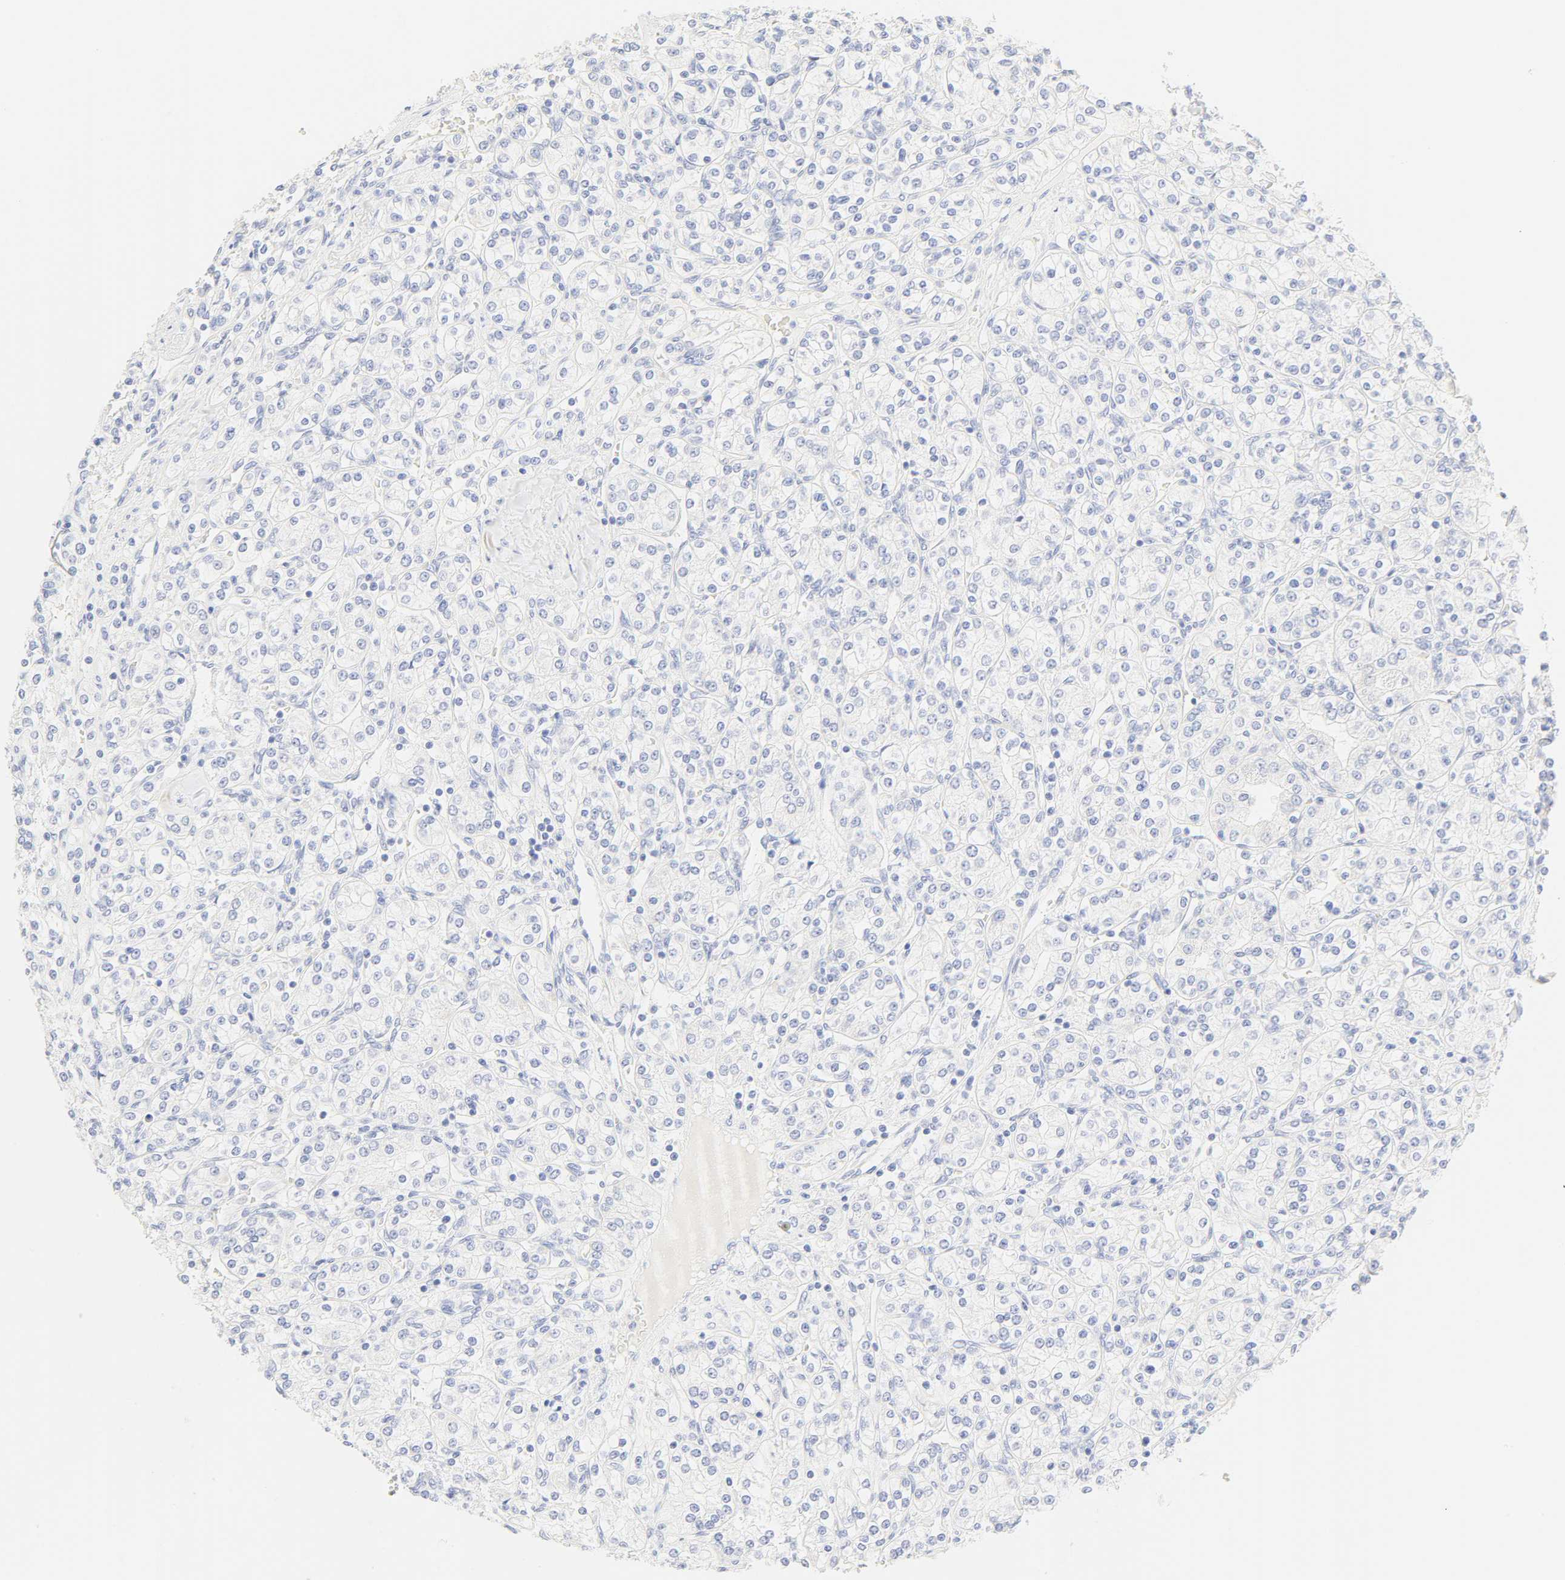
{"staining": {"intensity": "negative", "quantity": "none", "location": "none"}, "tissue": "renal cancer", "cell_type": "Tumor cells", "image_type": "cancer", "snomed": [{"axis": "morphology", "description": "Adenocarcinoma, NOS"}, {"axis": "topography", "description": "Kidney"}], "caption": "Protein analysis of renal cancer (adenocarcinoma) reveals no significant expression in tumor cells. Nuclei are stained in blue.", "gene": "SLCO1B3", "patient": {"sex": "male", "age": 77}}